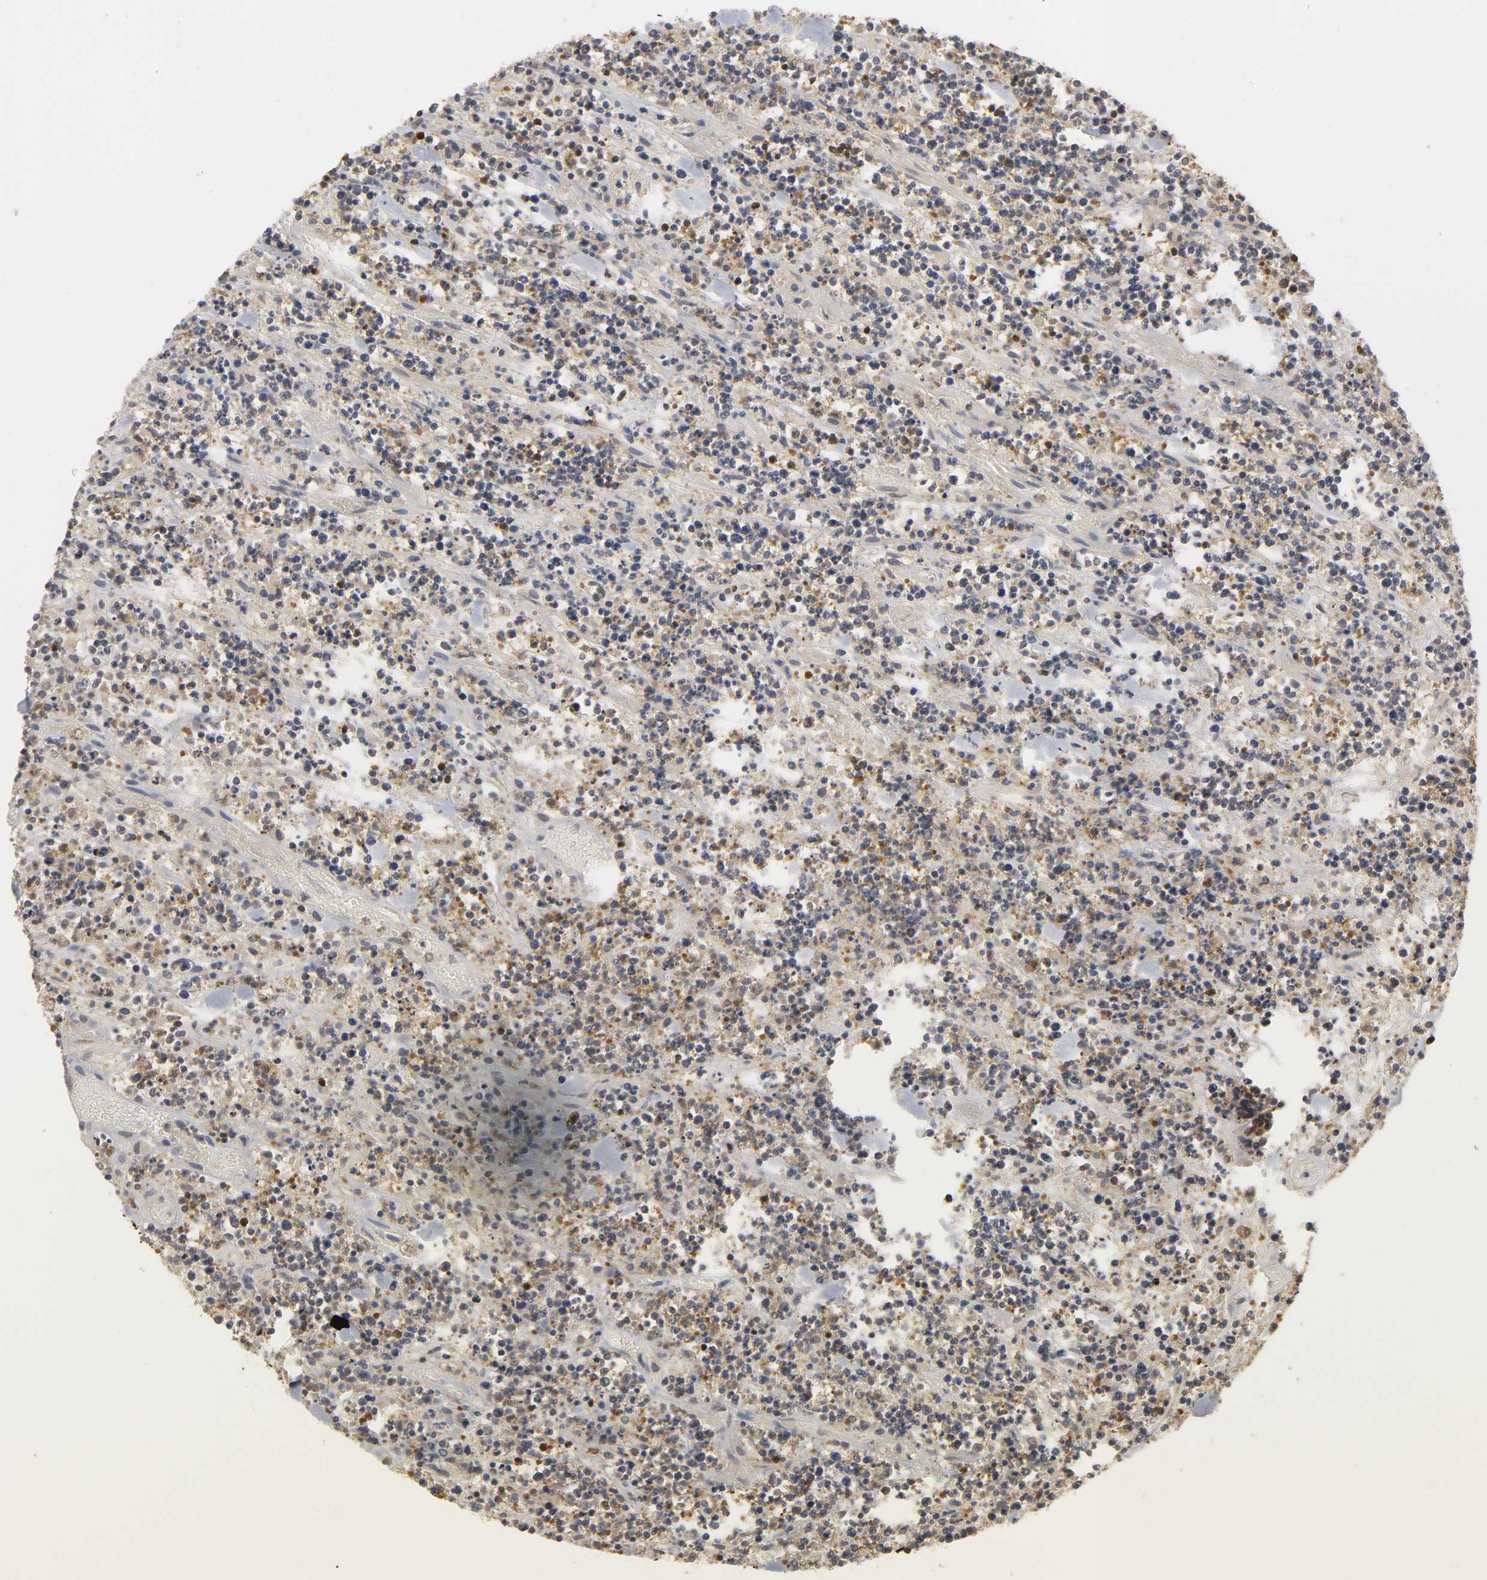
{"staining": {"intensity": "moderate", "quantity": "25%-75%", "location": "cytoplasmic/membranous"}, "tissue": "lymphoma", "cell_type": "Tumor cells", "image_type": "cancer", "snomed": [{"axis": "morphology", "description": "Malignant lymphoma, non-Hodgkin's type, High grade"}, {"axis": "topography", "description": "Soft tissue"}], "caption": "Malignant lymphoma, non-Hodgkin's type (high-grade) stained for a protein shows moderate cytoplasmic/membranous positivity in tumor cells.", "gene": "PARK7", "patient": {"sex": "male", "age": 18}}